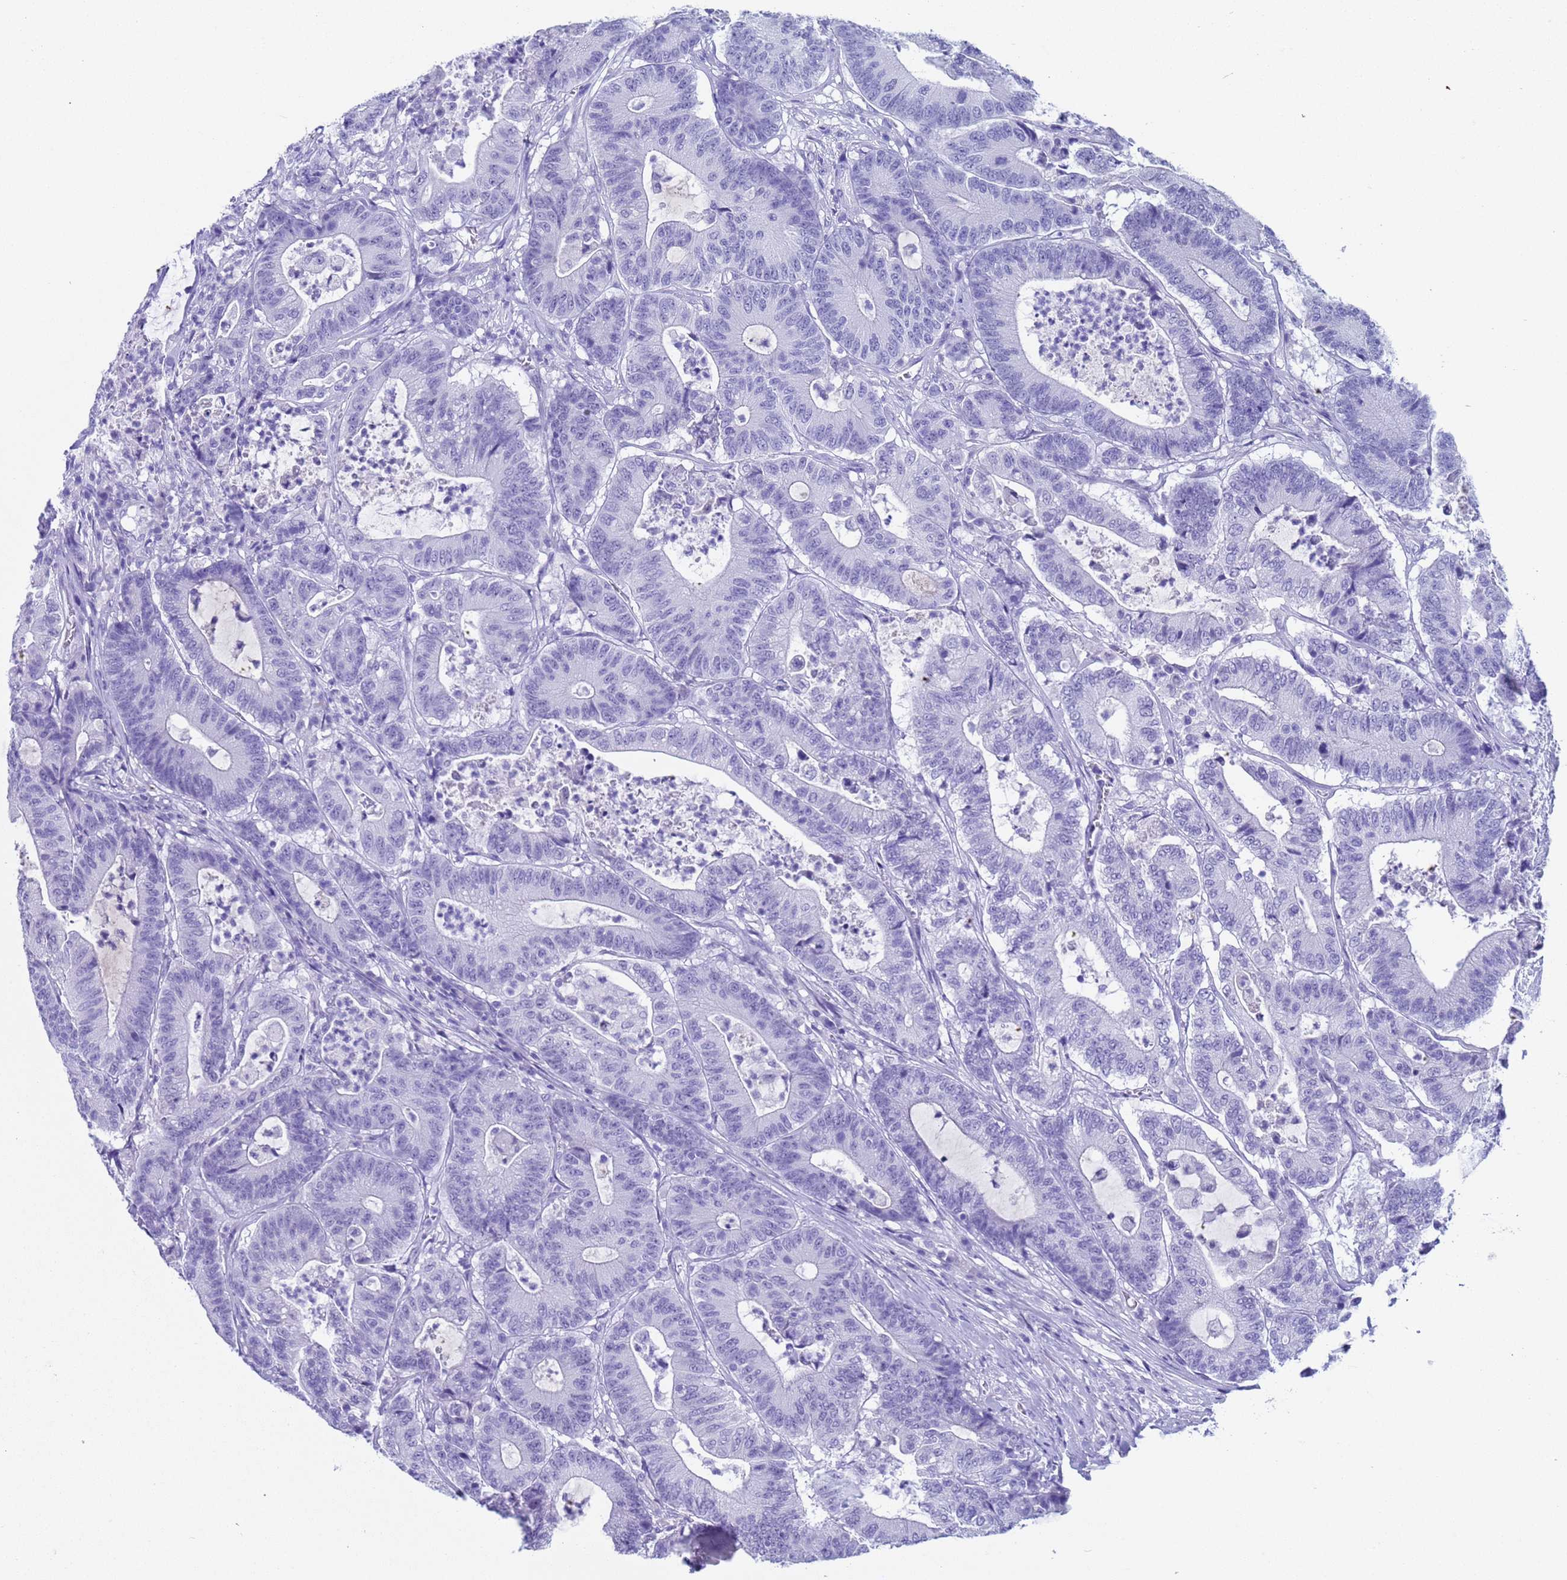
{"staining": {"intensity": "negative", "quantity": "none", "location": "none"}, "tissue": "colorectal cancer", "cell_type": "Tumor cells", "image_type": "cancer", "snomed": [{"axis": "morphology", "description": "Adenocarcinoma, NOS"}, {"axis": "topography", "description": "Colon"}], "caption": "Immunohistochemistry (IHC) micrograph of human colorectal cancer stained for a protein (brown), which displays no expression in tumor cells.", "gene": "CKM", "patient": {"sex": "female", "age": 84}}